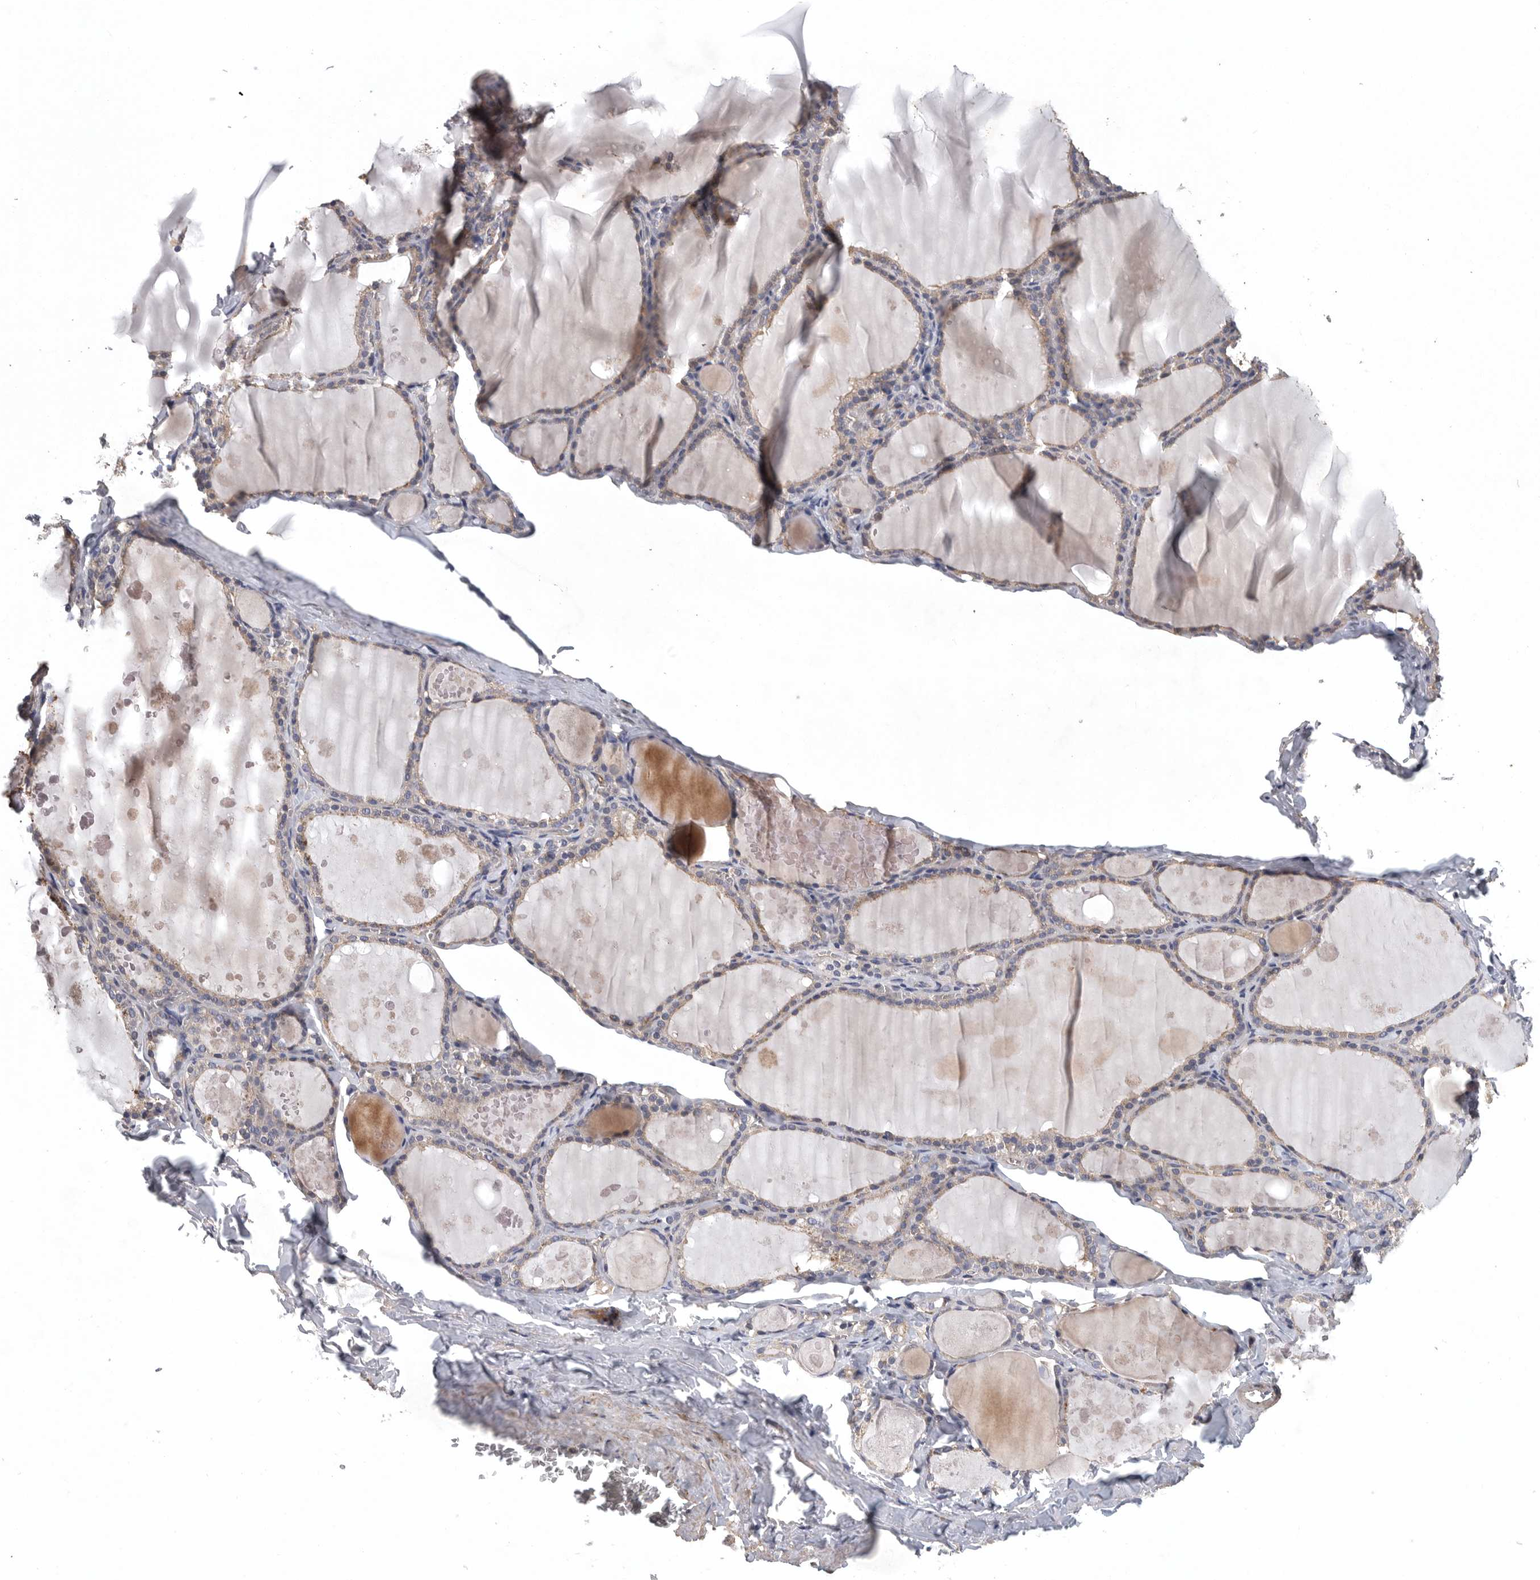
{"staining": {"intensity": "moderate", "quantity": "25%-75%", "location": "cytoplasmic/membranous"}, "tissue": "thyroid gland", "cell_type": "Glandular cells", "image_type": "normal", "snomed": [{"axis": "morphology", "description": "Normal tissue, NOS"}, {"axis": "topography", "description": "Thyroid gland"}], "caption": "Immunohistochemical staining of unremarkable human thyroid gland exhibits medium levels of moderate cytoplasmic/membranous staining in approximately 25%-75% of glandular cells. Immunohistochemistry stains the protein of interest in brown and the nuclei are stained blue.", "gene": "OXR1", "patient": {"sex": "male", "age": 56}}